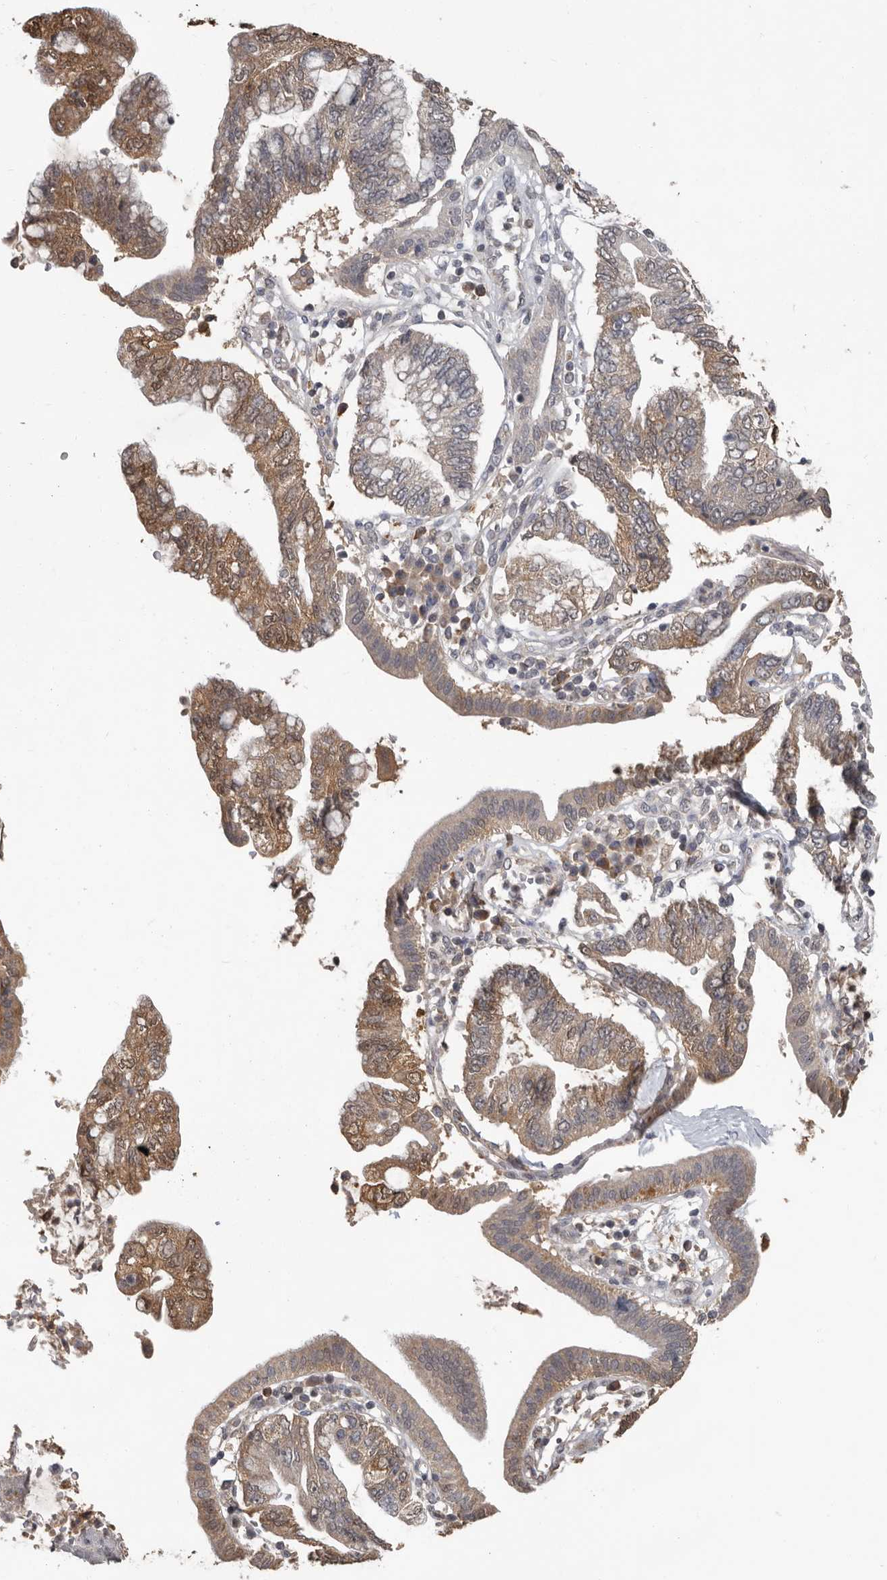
{"staining": {"intensity": "moderate", "quantity": "25%-75%", "location": "cytoplasmic/membranous"}, "tissue": "pancreatic cancer", "cell_type": "Tumor cells", "image_type": "cancer", "snomed": [{"axis": "morphology", "description": "Adenocarcinoma, NOS"}, {"axis": "topography", "description": "Pancreas"}], "caption": "Moderate cytoplasmic/membranous staining for a protein is appreciated in about 25%-75% of tumor cells of adenocarcinoma (pancreatic) using immunohistochemistry (IHC).", "gene": "MTF1", "patient": {"sex": "female", "age": 73}}